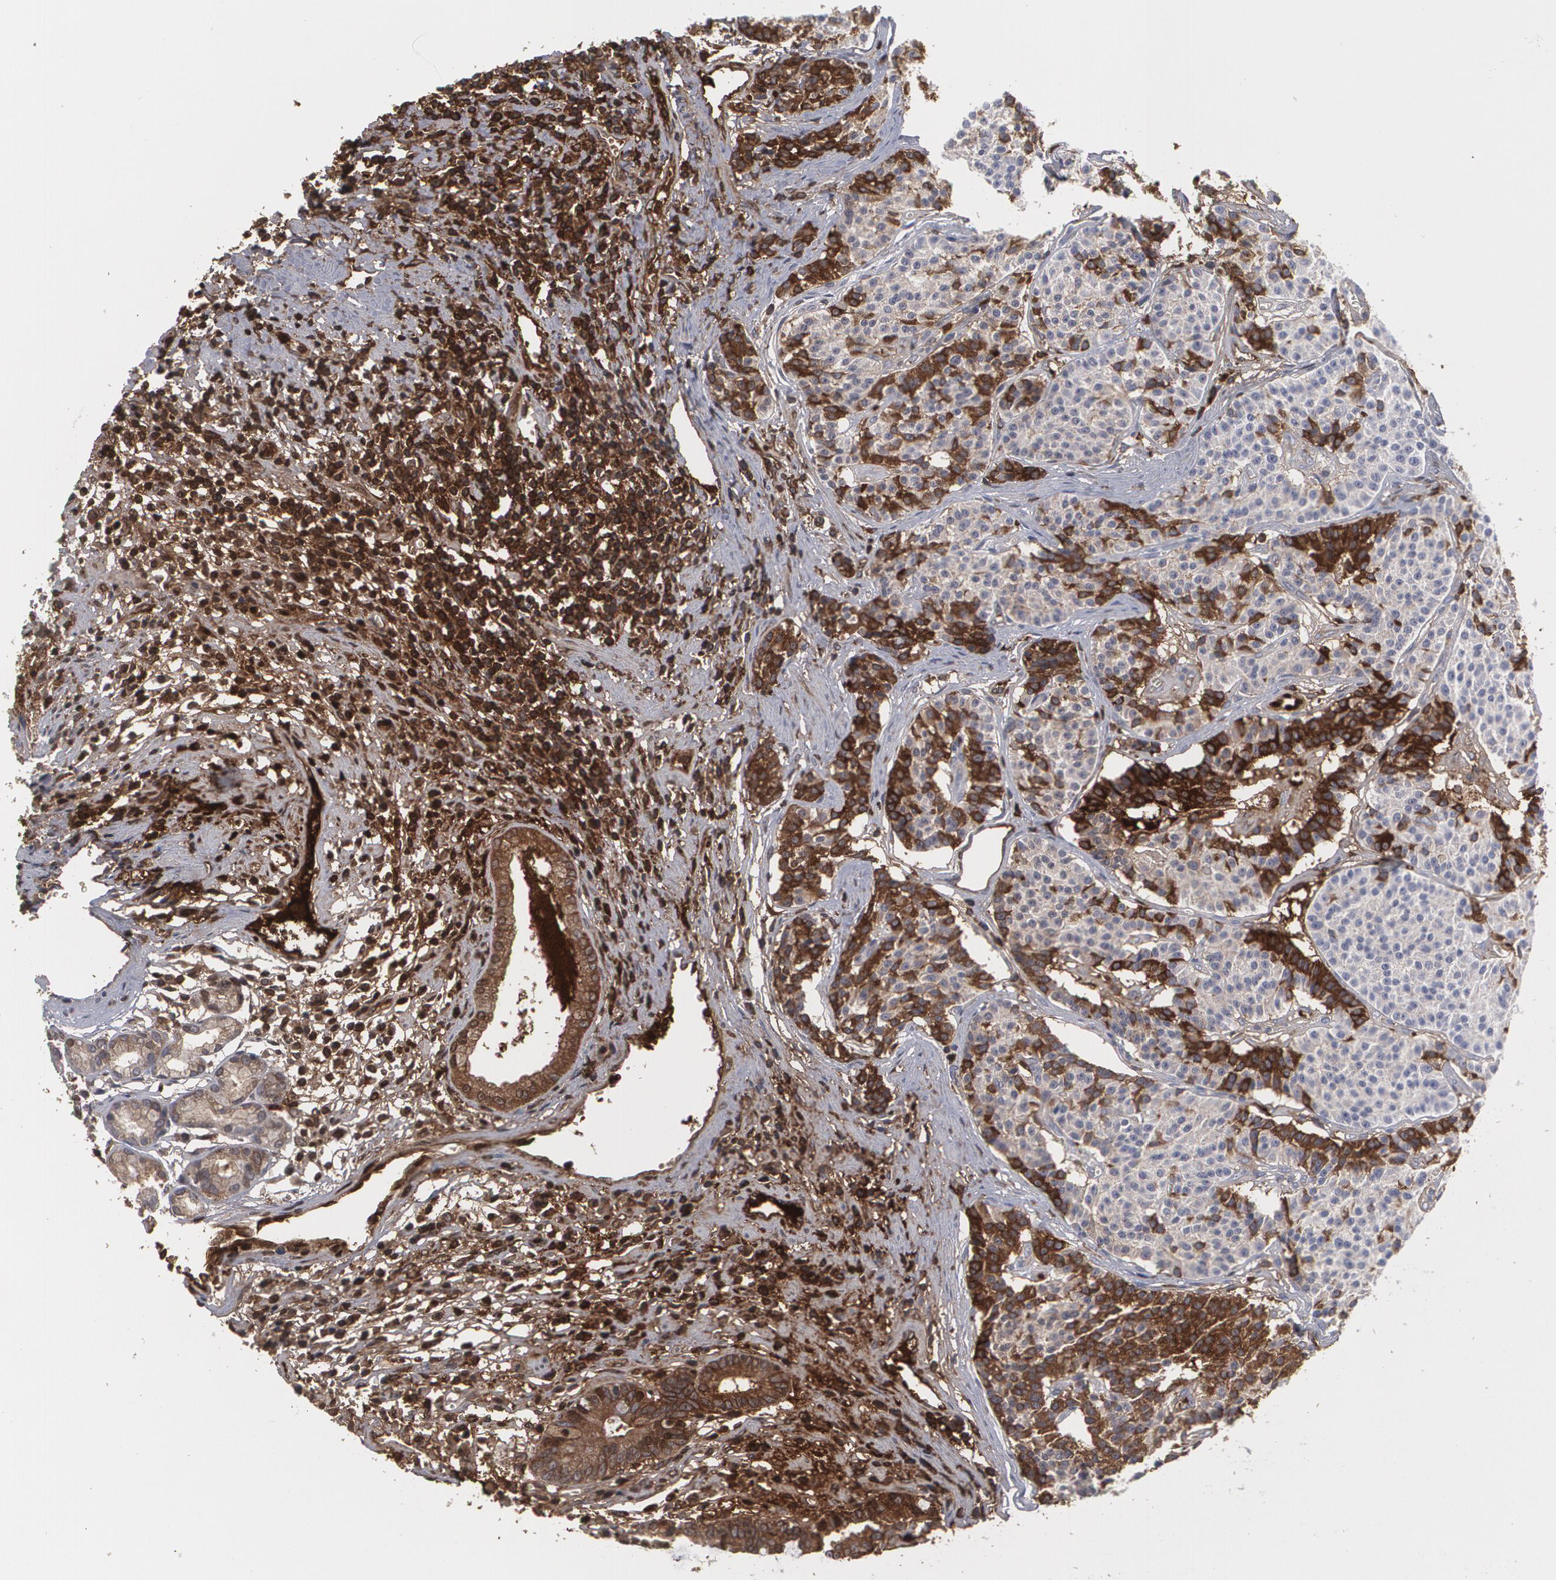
{"staining": {"intensity": "moderate", "quantity": "<25%", "location": "cytoplasmic/membranous"}, "tissue": "carcinoid", "cell_type": "Tumor cells", "image_type": "cancer", "snomed": [{"axis": "morphology", "description": "Carcinoid, malignant, NOS"}, {"axis": "topography", "description": "Stomach"}], "caption": "An immunohistochemistry (IHC) micrograph of neoplastic tissue is shown. Protein staining in brown labels moderate cytoplasmic/membranous positivity in carcinoid within tumor cells. The staining was performed using DAB (3,3'-diaminobenzidine), with brown indicating positive protein expression. Nuclei are stained blue with hematoxylin.", "gene": "LRG1", "patient": {"sex": "female", "age": 76}}